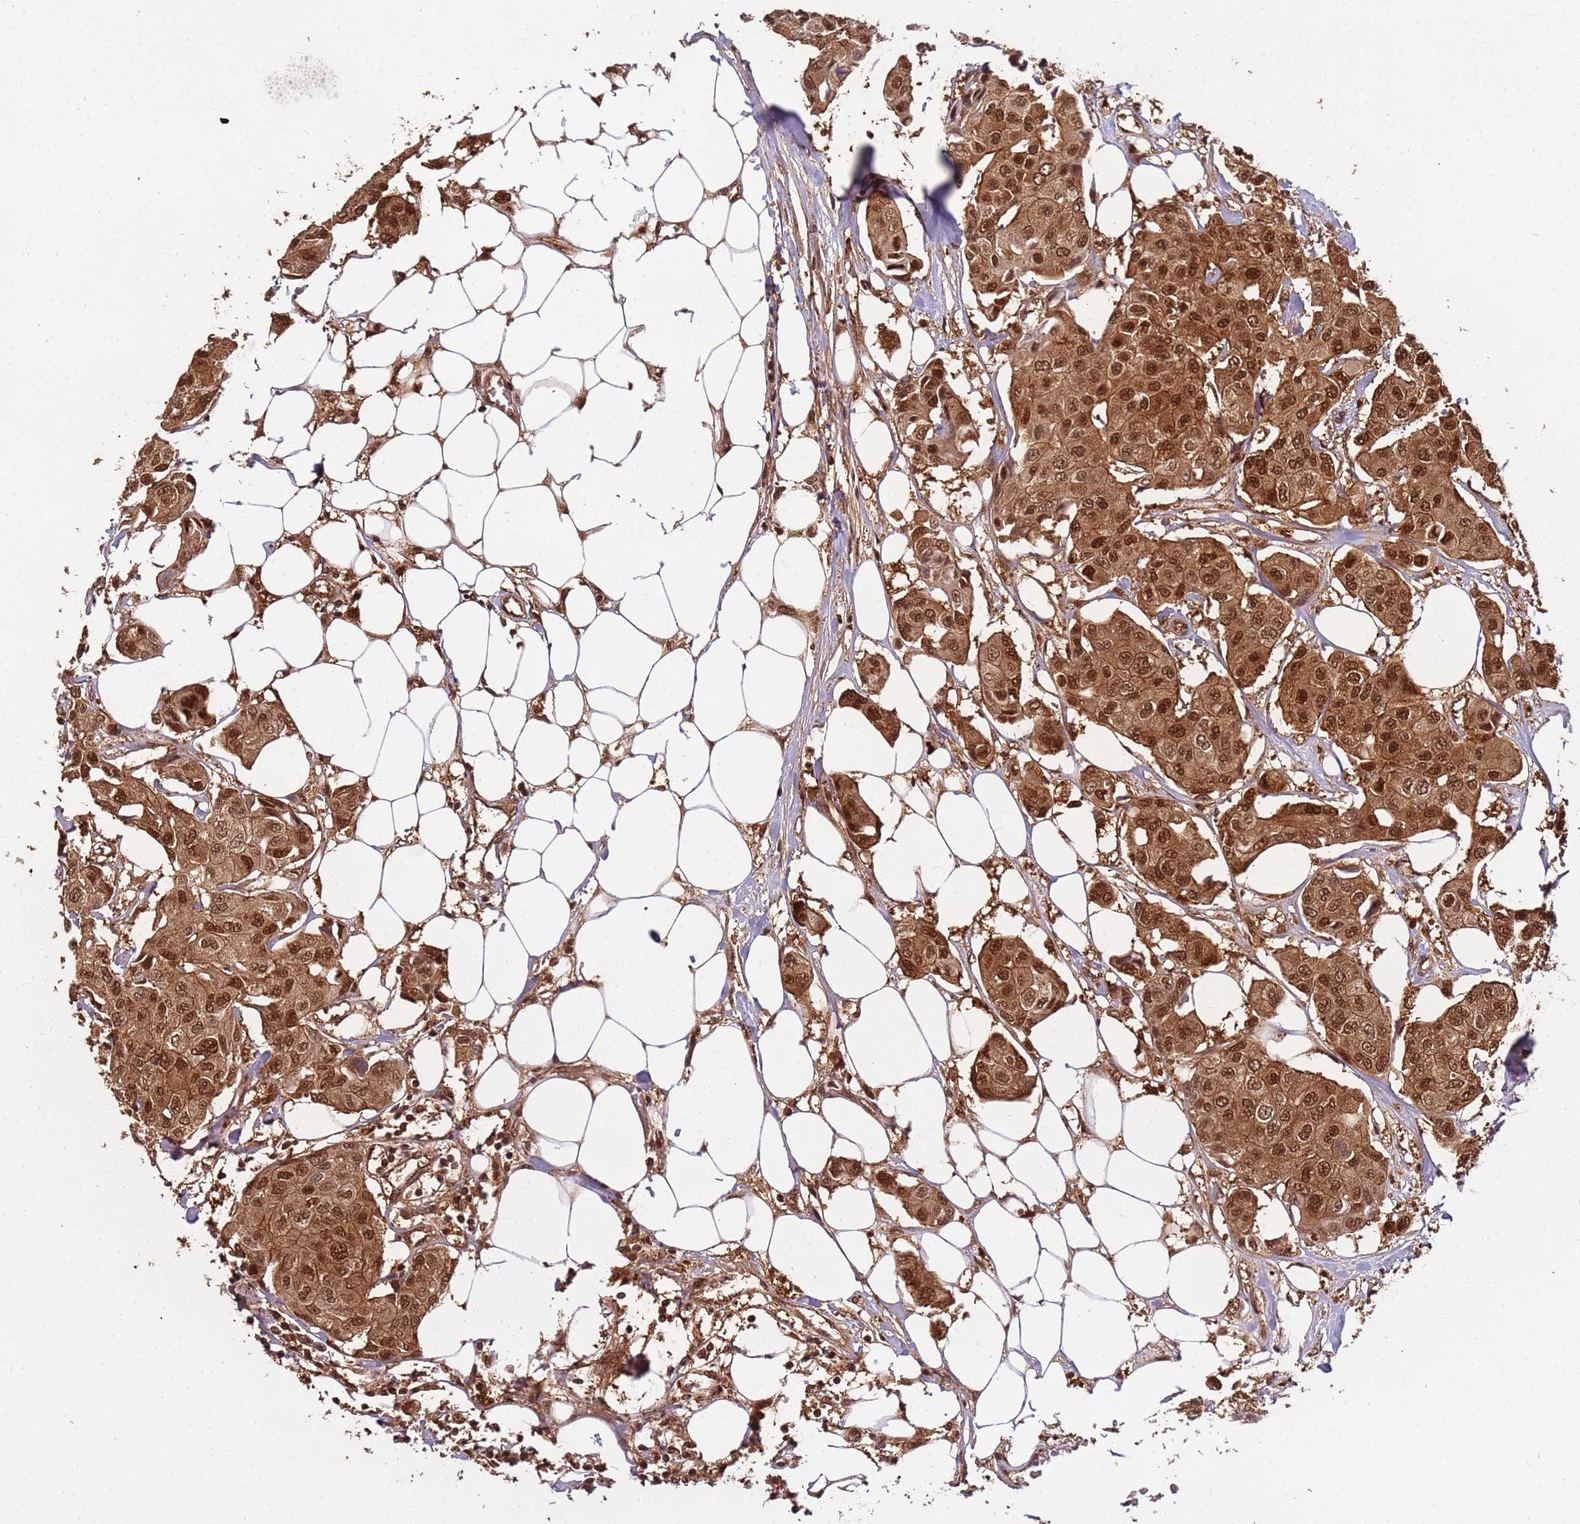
{"staining": {"intensity": "moderate", "quantity": ">75%", "location": "cytoplasmic/membranous,nuclear"}, "tissue": "breast cancer", "cell_type": "Tumor cells", "image_type": "cancer", "snomed": [{"axis": "morphology", "description": "Duct carcinoma"}, {"axis": "topography", "description": "Breast"}, {"axis": "topography", "description": "Lymph node"}], "caption": "Human breast intraductal carcinoma stained with a brown dye demonstrates moderate cytoplasmic/membranous and nuclear positive staining in about >75% of tumor cells.", "gene": "PGLS", "patient": {"sex": "female", "age": 80}}